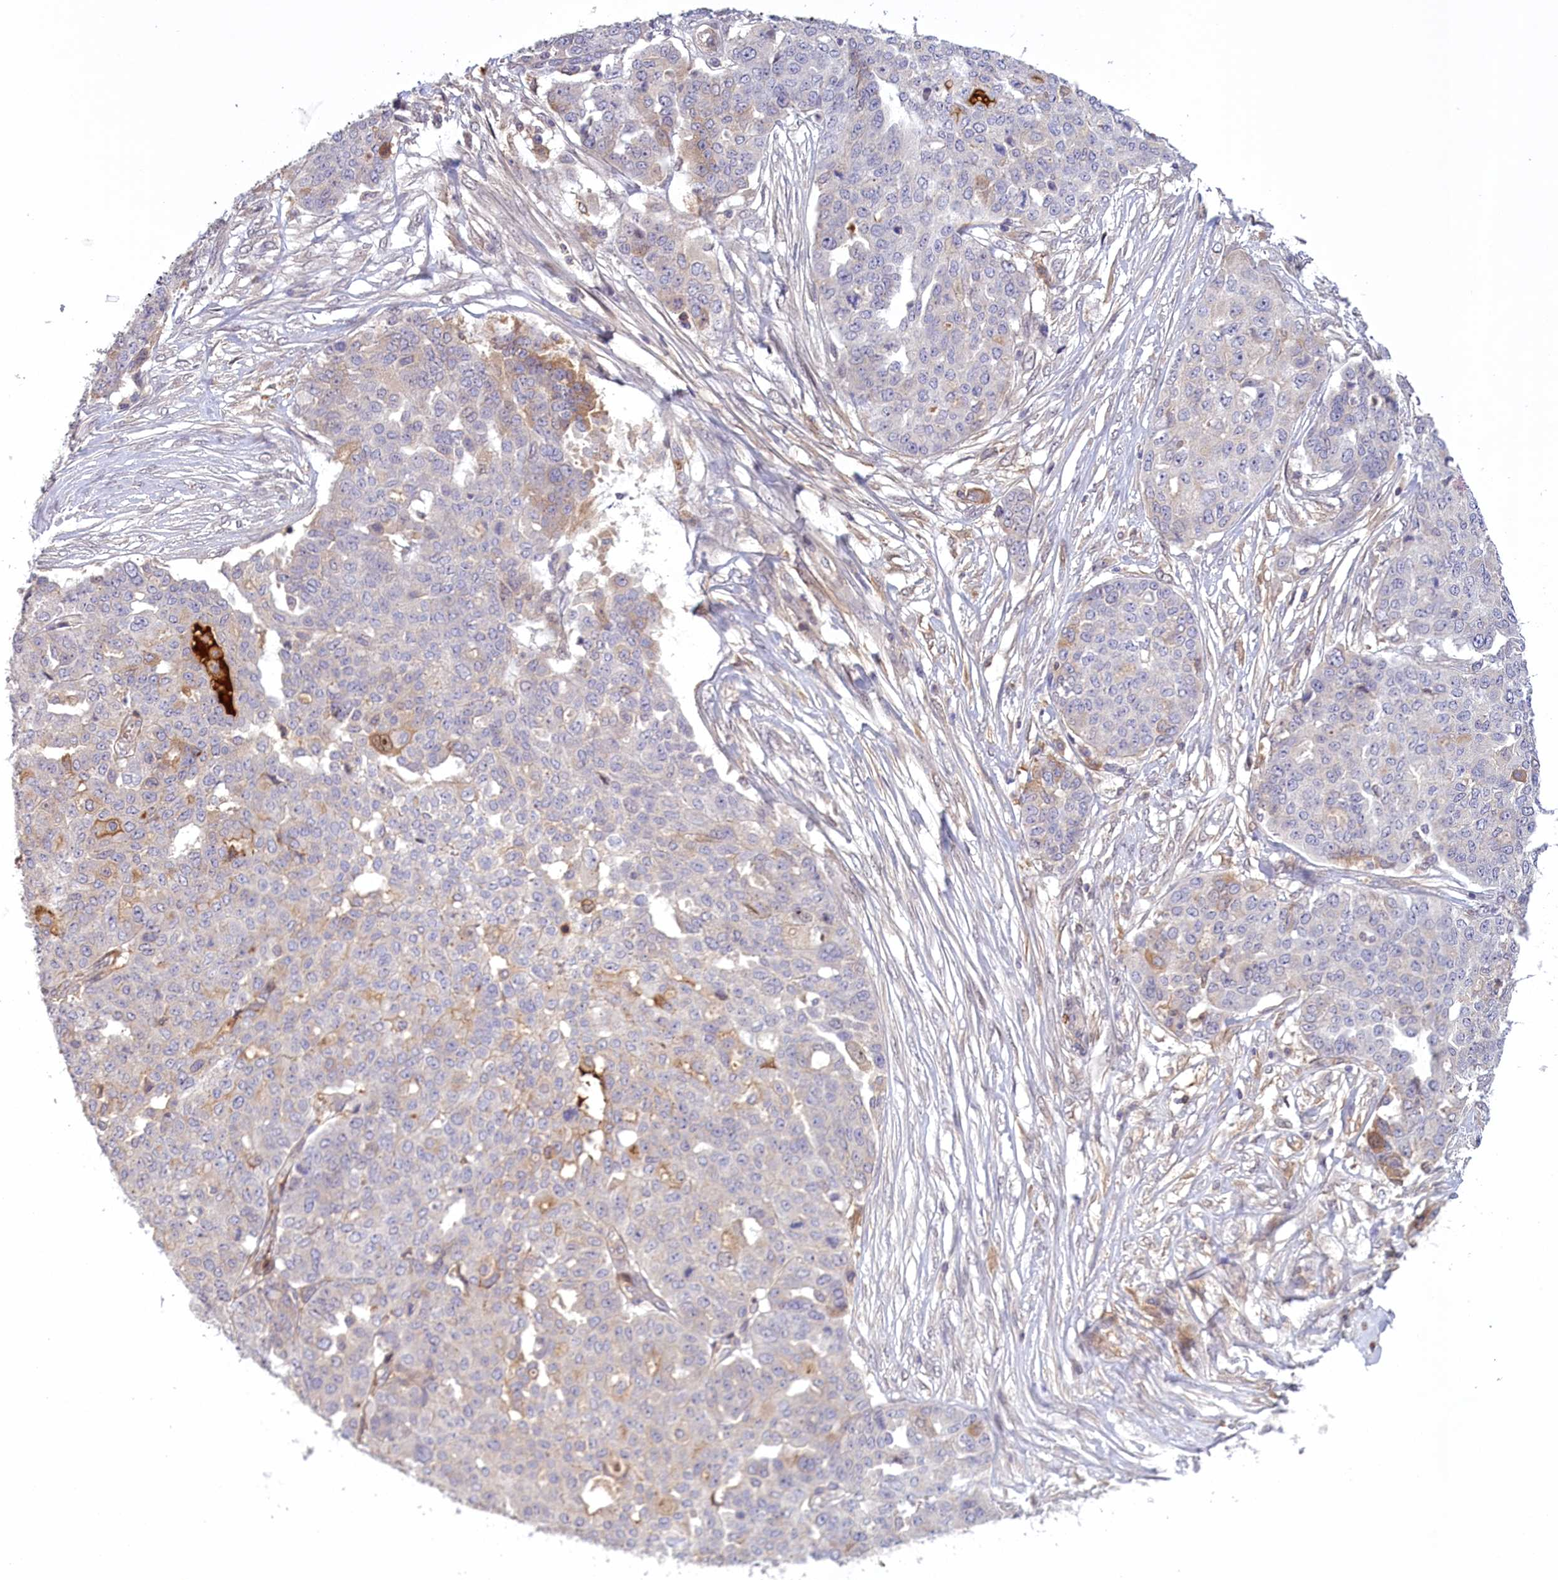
{"staining": {"intensity": "negative", "quantity": "none", "location": "none"}, "tissue": "ovarian cancer", "cell_type": "Tumor cells", "image_type": "cancer", "snomed": [{"axis": "morphology", "description": "Cystadenocarcinoma, serous, NOS"}, {"axis": "topography", "description": "Soft tissue"}, {"axis": "topography", "description": "Ovary"}], "caption": "Human ovarian cancer stained for a protein using IHC exhibits no expression in tumor cells.", "gene": "RRAD", "patient": {"sex": "female", "age": 57}}